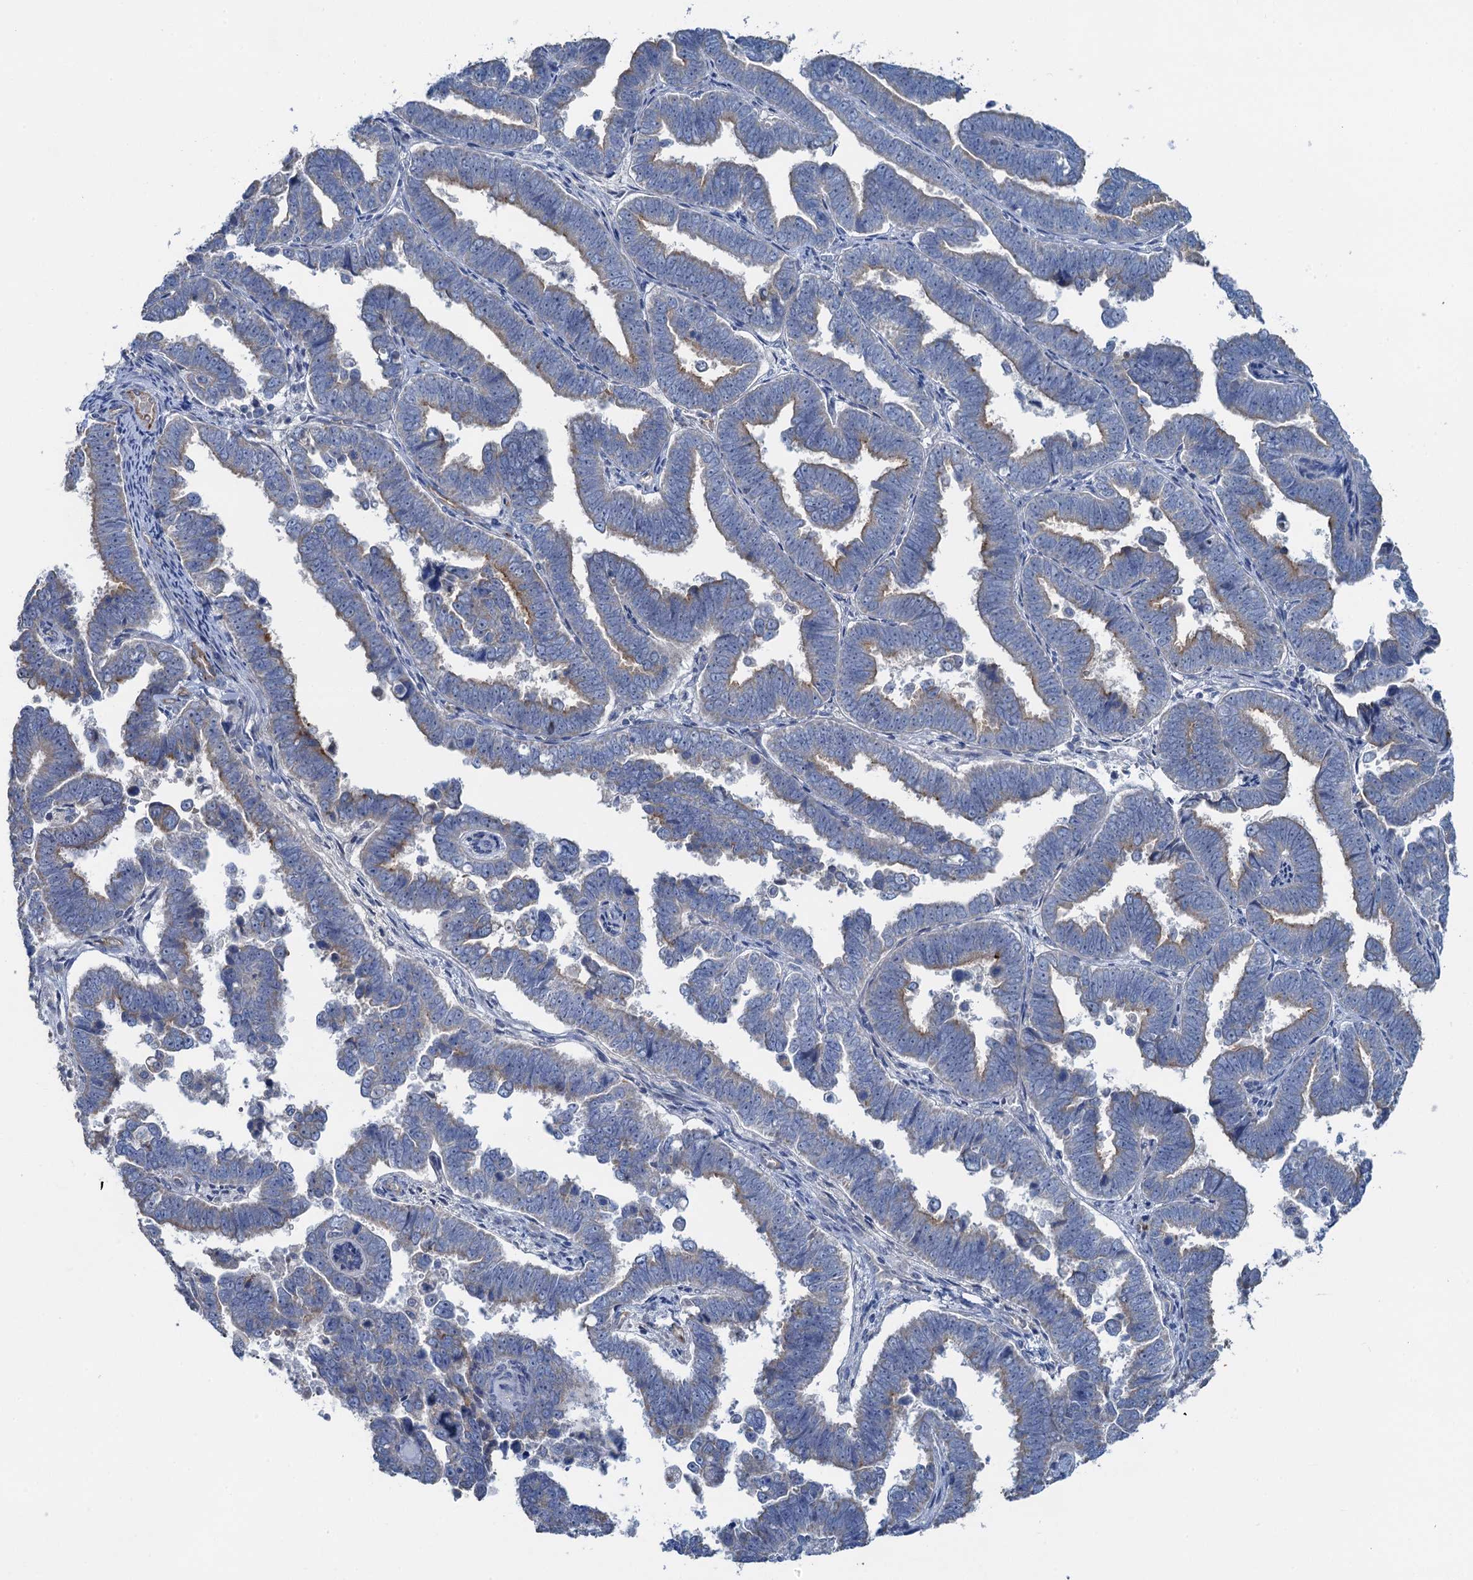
{"staining": {"intensity": "moderate", "quantity": "<25%", "location": "cytoplasmic/membranous"}, "tissue": "endometrial cancer", "cell_type": "Tumor cells", "image_type": "cancer", "snomed": [{"axis": "morphology", "description": "Adenocarcinoma, NOS"}, {"axis": "topography", "description": "Endometrium"}], "caption": "Immunohistochemical staining of endometrial cancer (adenocarcinoma) reveals low levels of moderate cytoplasmic/membranous protein positivity in approximately <25% of tumor cells.", "gene": "PLLP", "patient": {"sex": "female", "age": 75}}